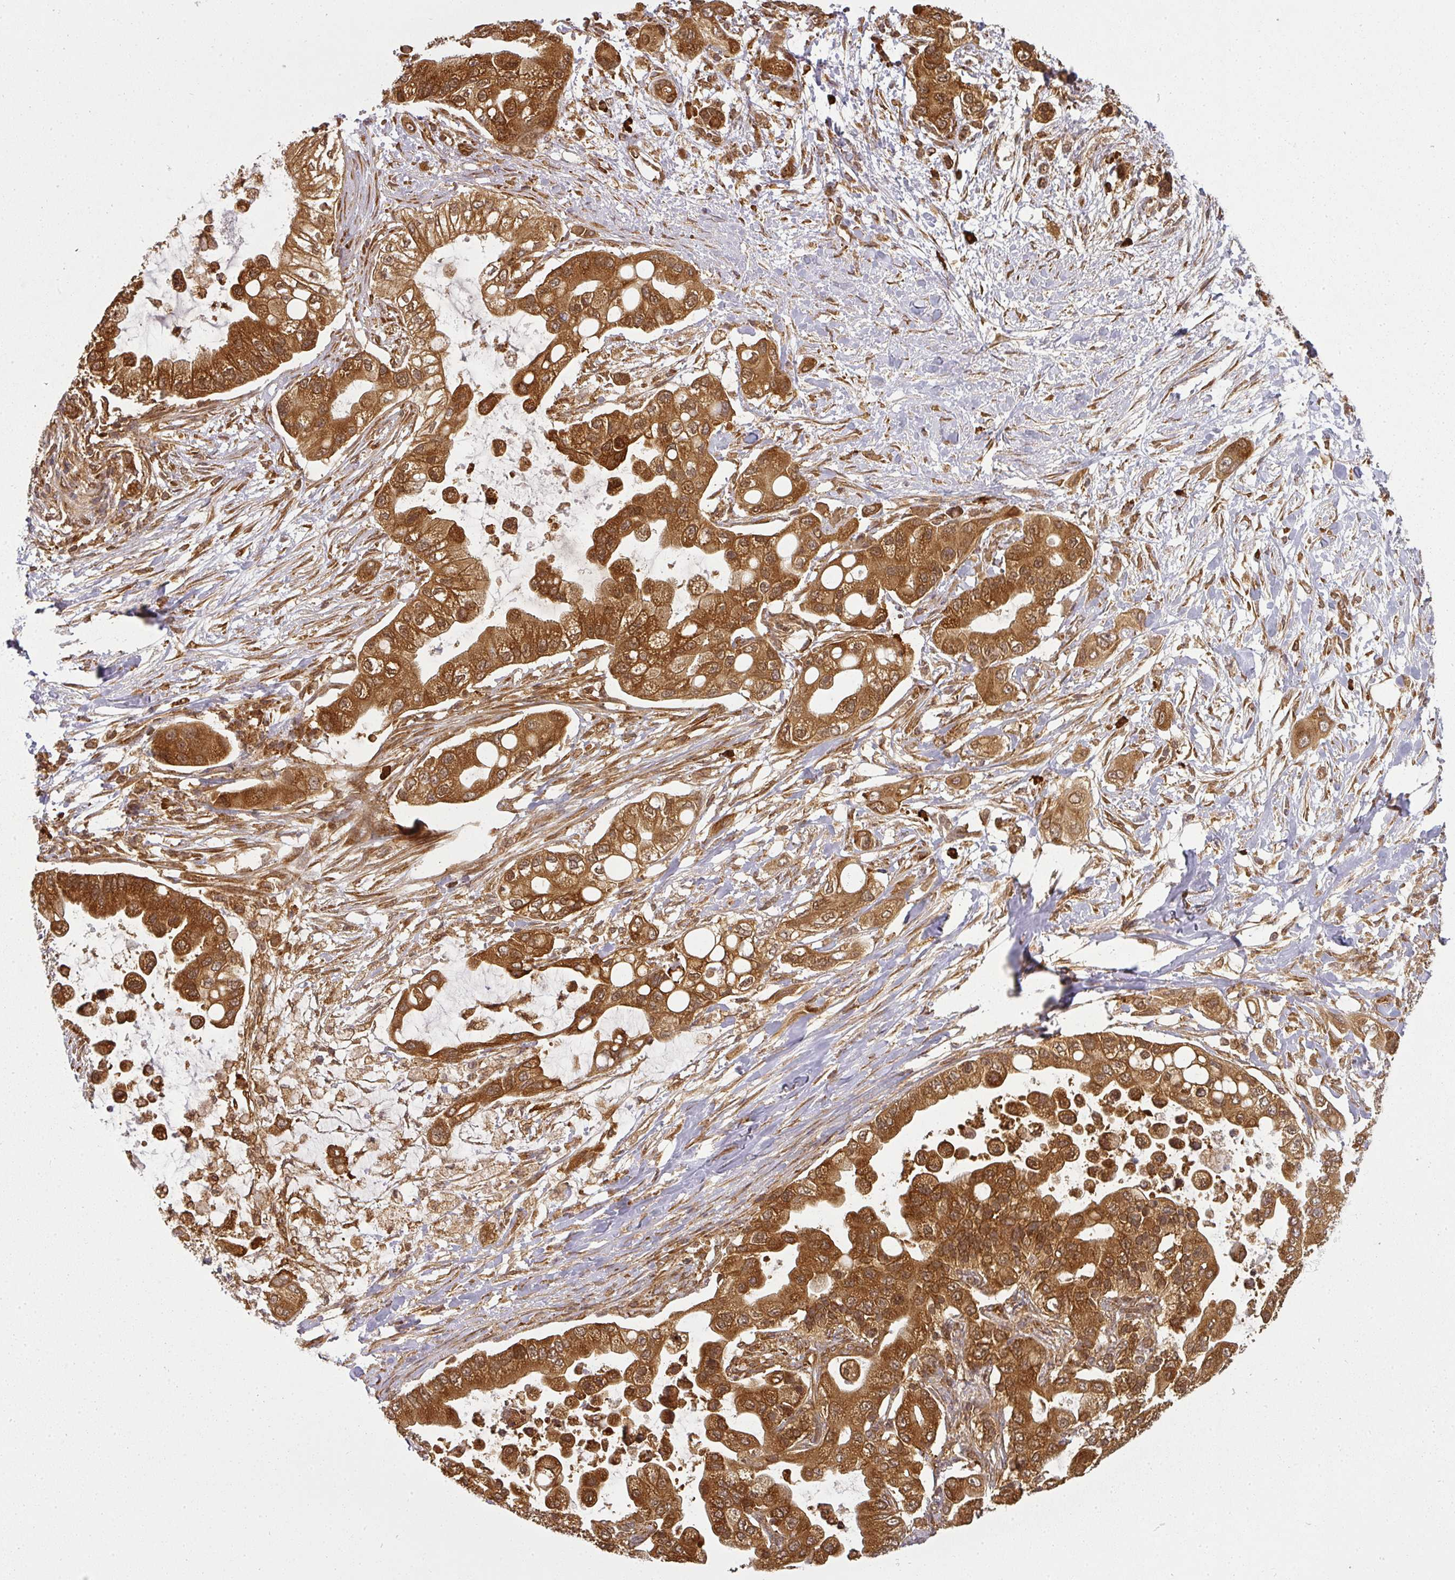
{"staining": {"intensity": "strong", "quantity": ">75%", "location": "cytoplasmic/membranous,nuclear"}, "tissue": "pancreatic cancer", "cell_type": "Tumor cells", "image_type": "cancer", "snomed": [{"axis": "morphology", "description": "Adenocarcinoma, NOS"}, {"axis": "topography", "description": "Pancreas"}], "caption": "This is an image of immunohistochemistry staining of pancreatic adenocarcinoma, which shows strong staining in the cytoplasmic/membranous and nuclear of tumor cells.", "gene": "PPP6R3", "patient": {"sex": "male", "age": 57}}